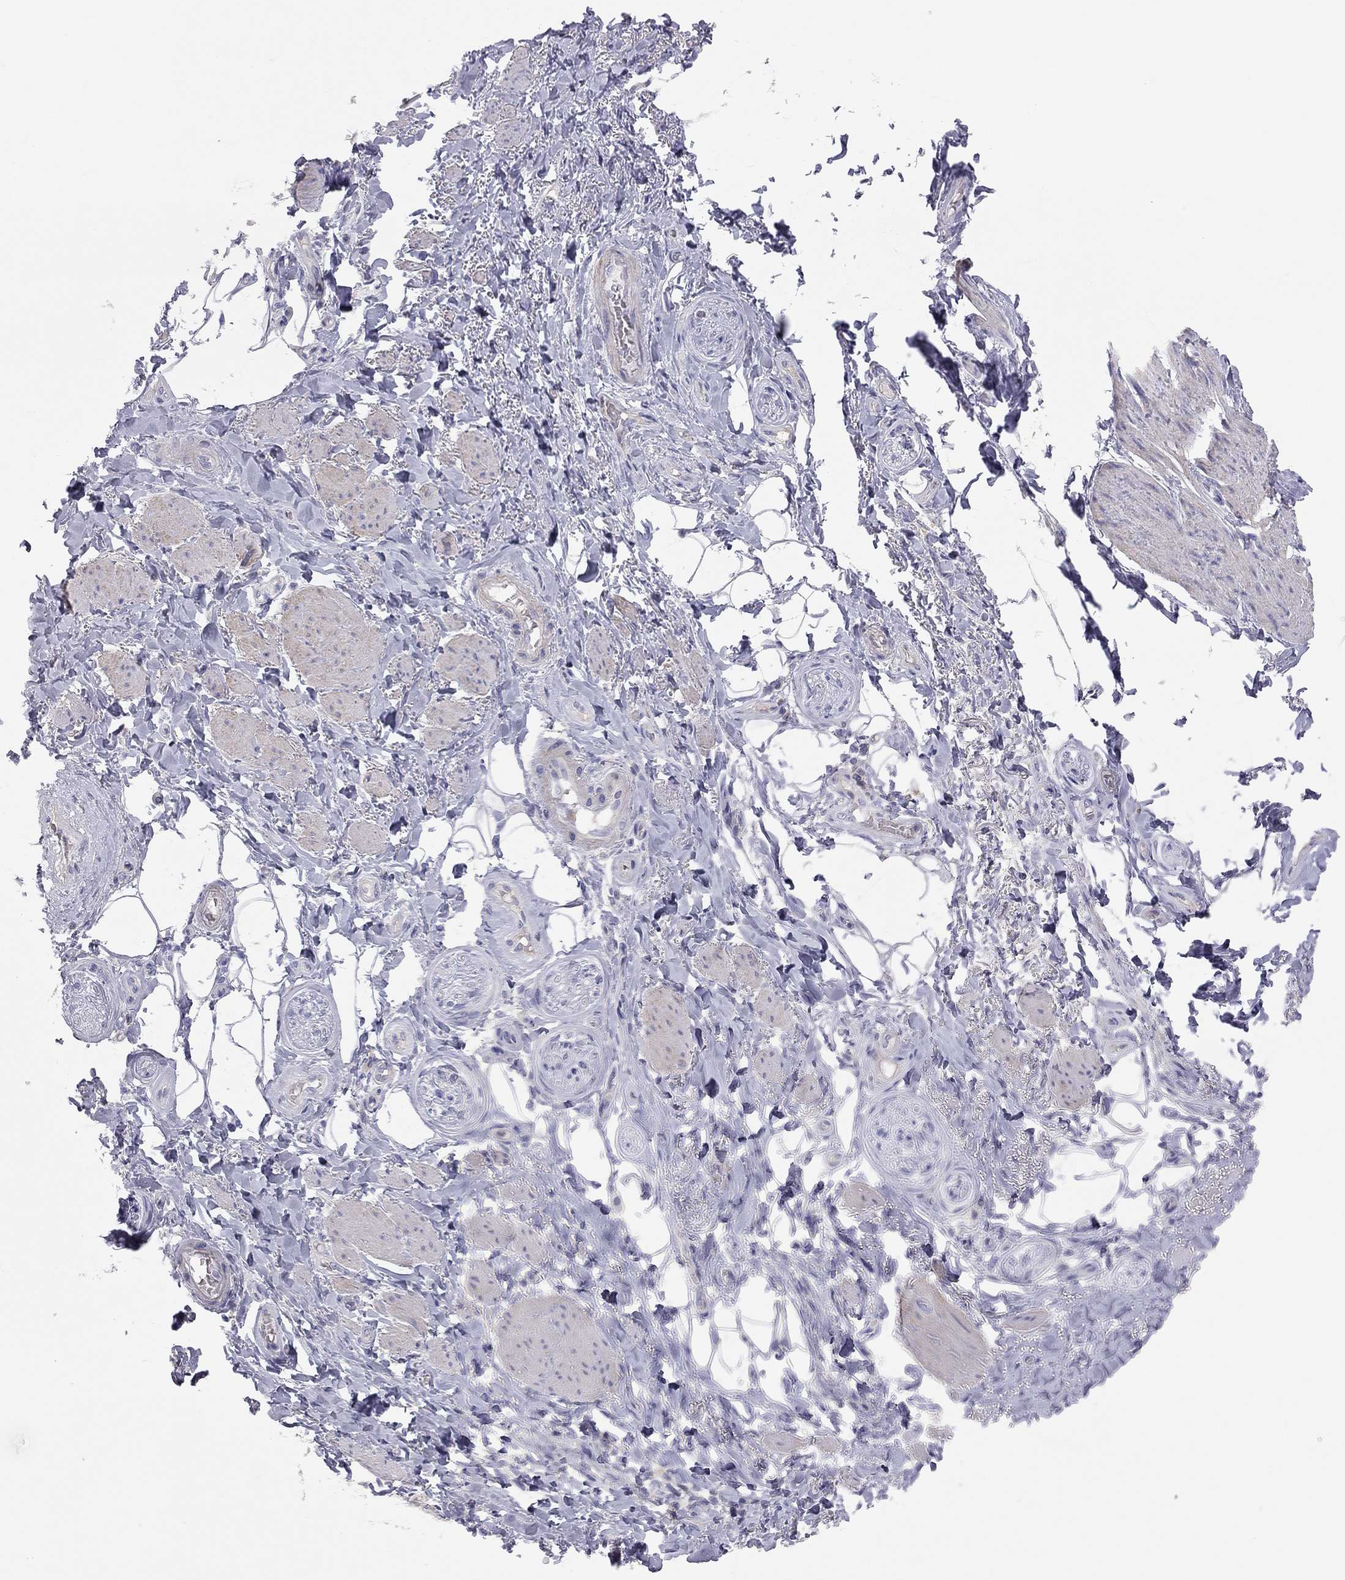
{"staining": {"intensity": "negative", "quantity": "none", "location": "none"}, "tissue": "adipose tissue", "cell_type": "Adipocytes", "image_type": "normal", "snomed": [{"axis": "morphology", "description": "Normal tissue, NOS"}, {"axis": "topography", "description": "Skeletal muscle"}, {"axis": "topography", "description": "Anal"}, {"axis": "topography", "description": "Peripheral nerve tissue"}], "caption": "Human adipose tissue stained for a protein using immunohistochemistry (IHC) shows no staining in adipocytes.", "gene": "ADCYAP1", "patient": {"sex": "male", "age": 53}}